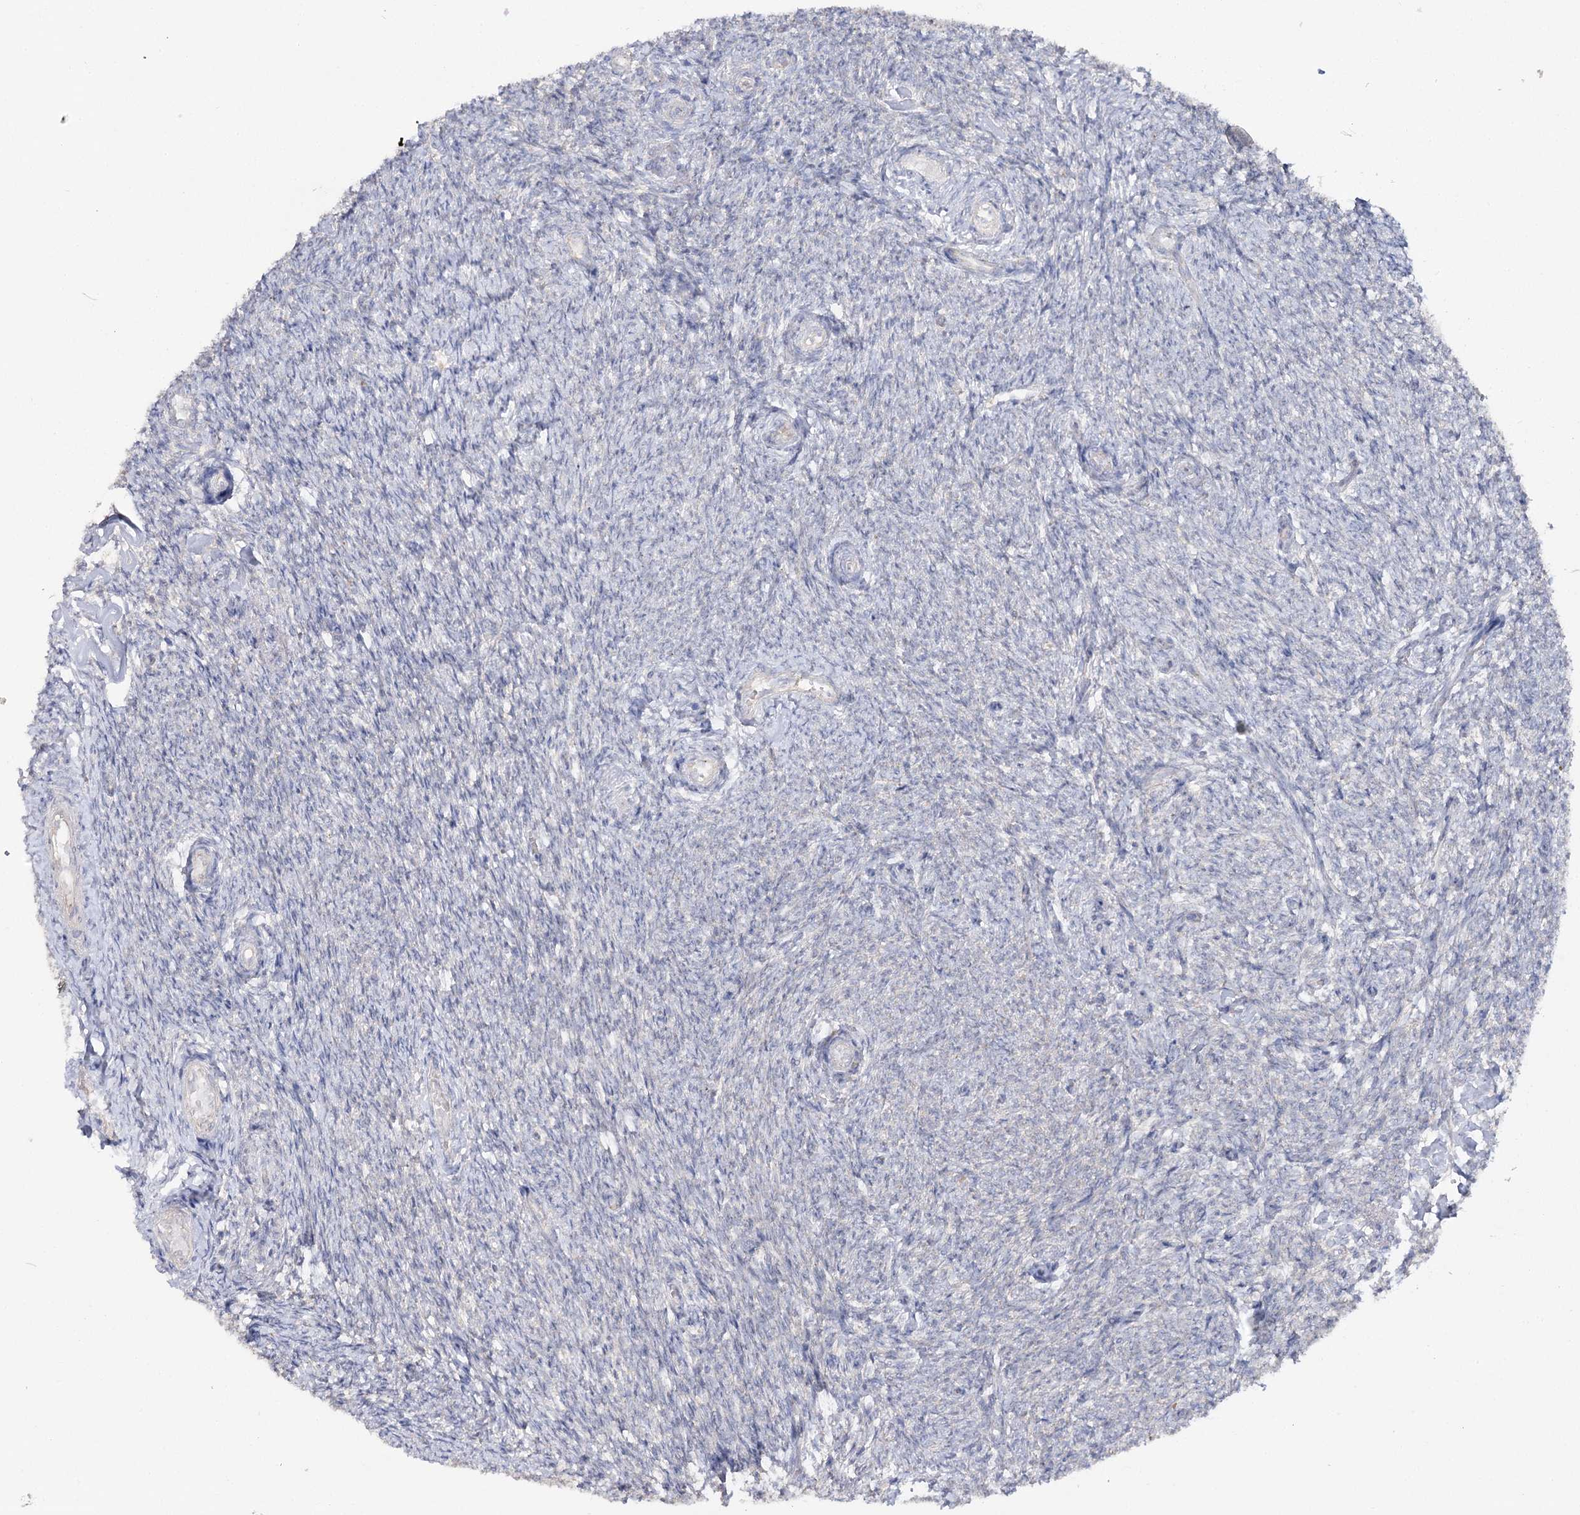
{"staining": {"intensity": "negative", "quantity": "none", "location": "none"}, "tissue": "ovary", "cell_type": "Ovarian stroma cells", "image_type": "normal", "snomed": [{"axis": "morphology", "description": "Normal tissue, NOS"}, {"axis": "topography", "description": "Ovary"}], "caption": "IHC photomicrograph of normal ovary: ovary stained with DAB shows no significant protein positivity in ovarian stroma cells.", "gene": "TMEM187", "patient": {"sex": "female", "age": 44}}